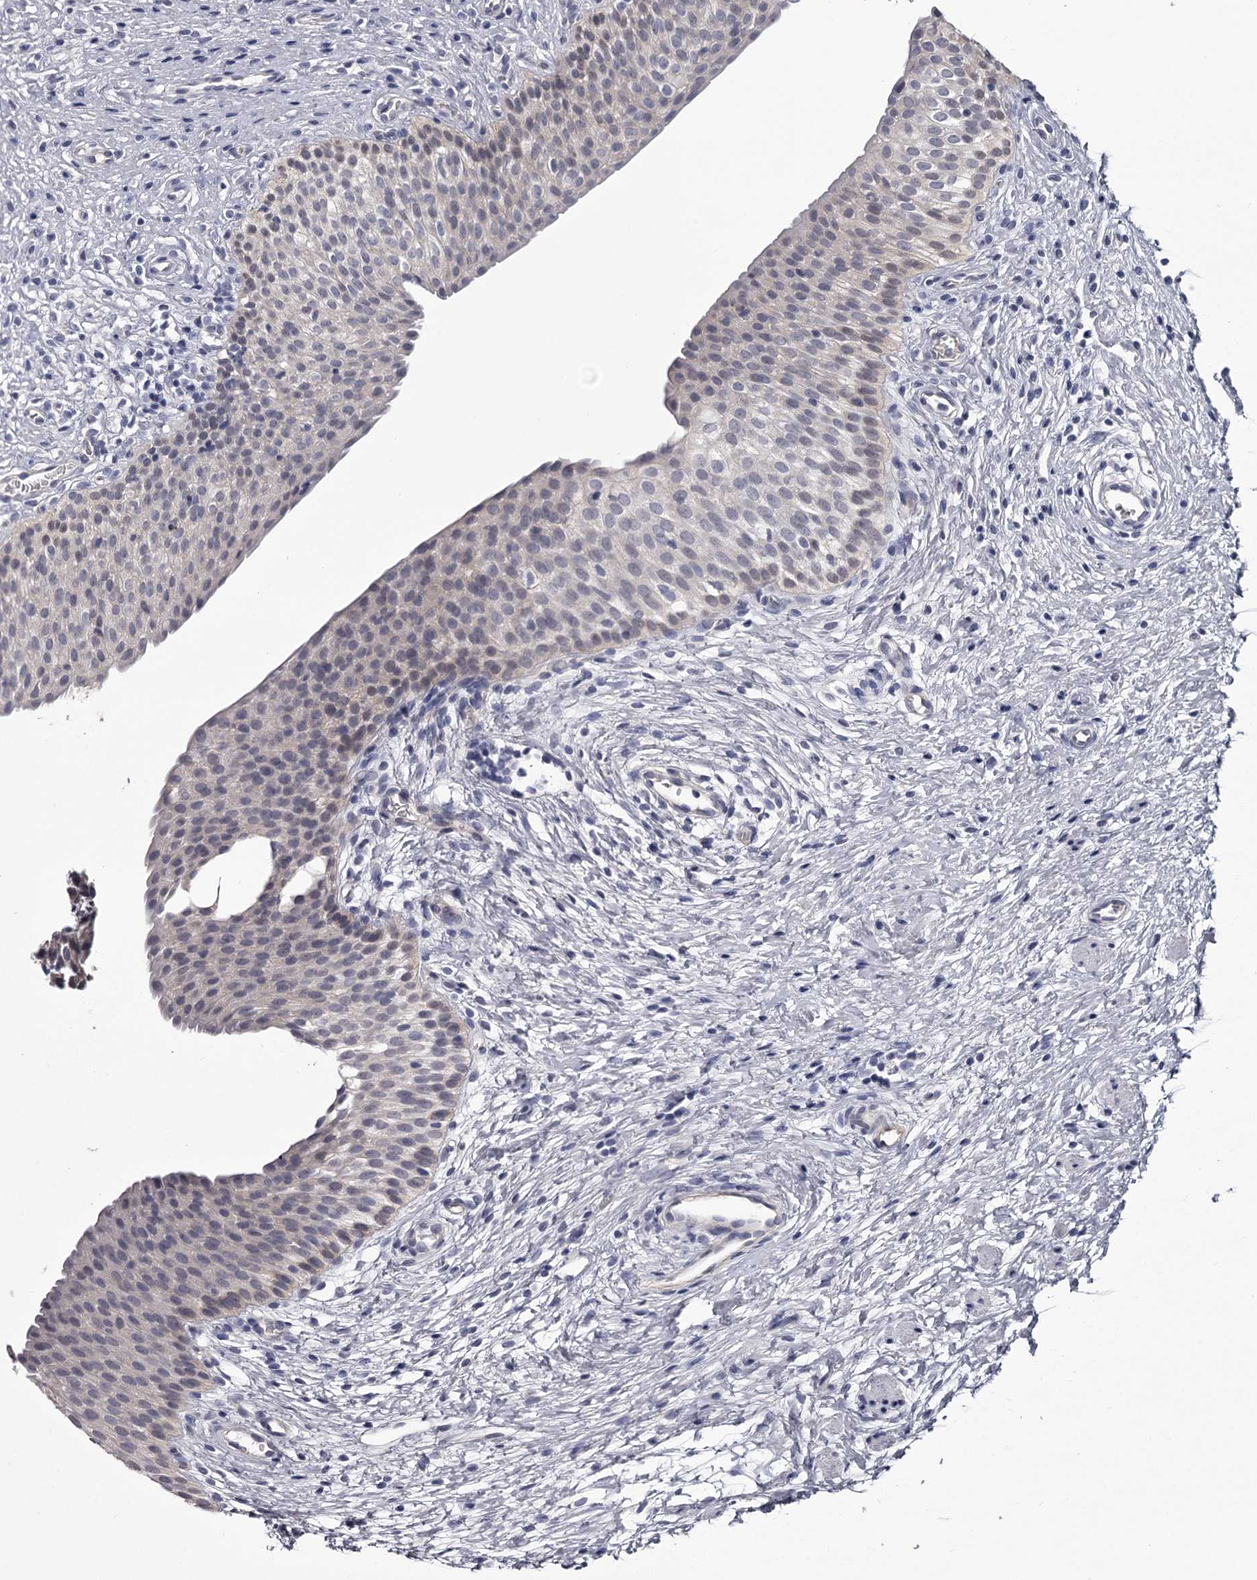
{"staining": {"intensity": "weak", "quantity": "<25%", "location": "cytoplasmic/membranous"}, "tissue": "urinary bladder", "cell_type": "Urothelial cells", "image_type": "normal", "snomed": [{"axis": "morphology", "description": "Normal tissue, NOS"}, {"axis": "topography", "description": "Urinary bladder"}], "caption": "This is a micrograph of IHC staining of normal urinary bladder, which shows no positivity in urothelial cells.", "gene": "GSTO1", "patient": {"sex": "male", "age": 1}}